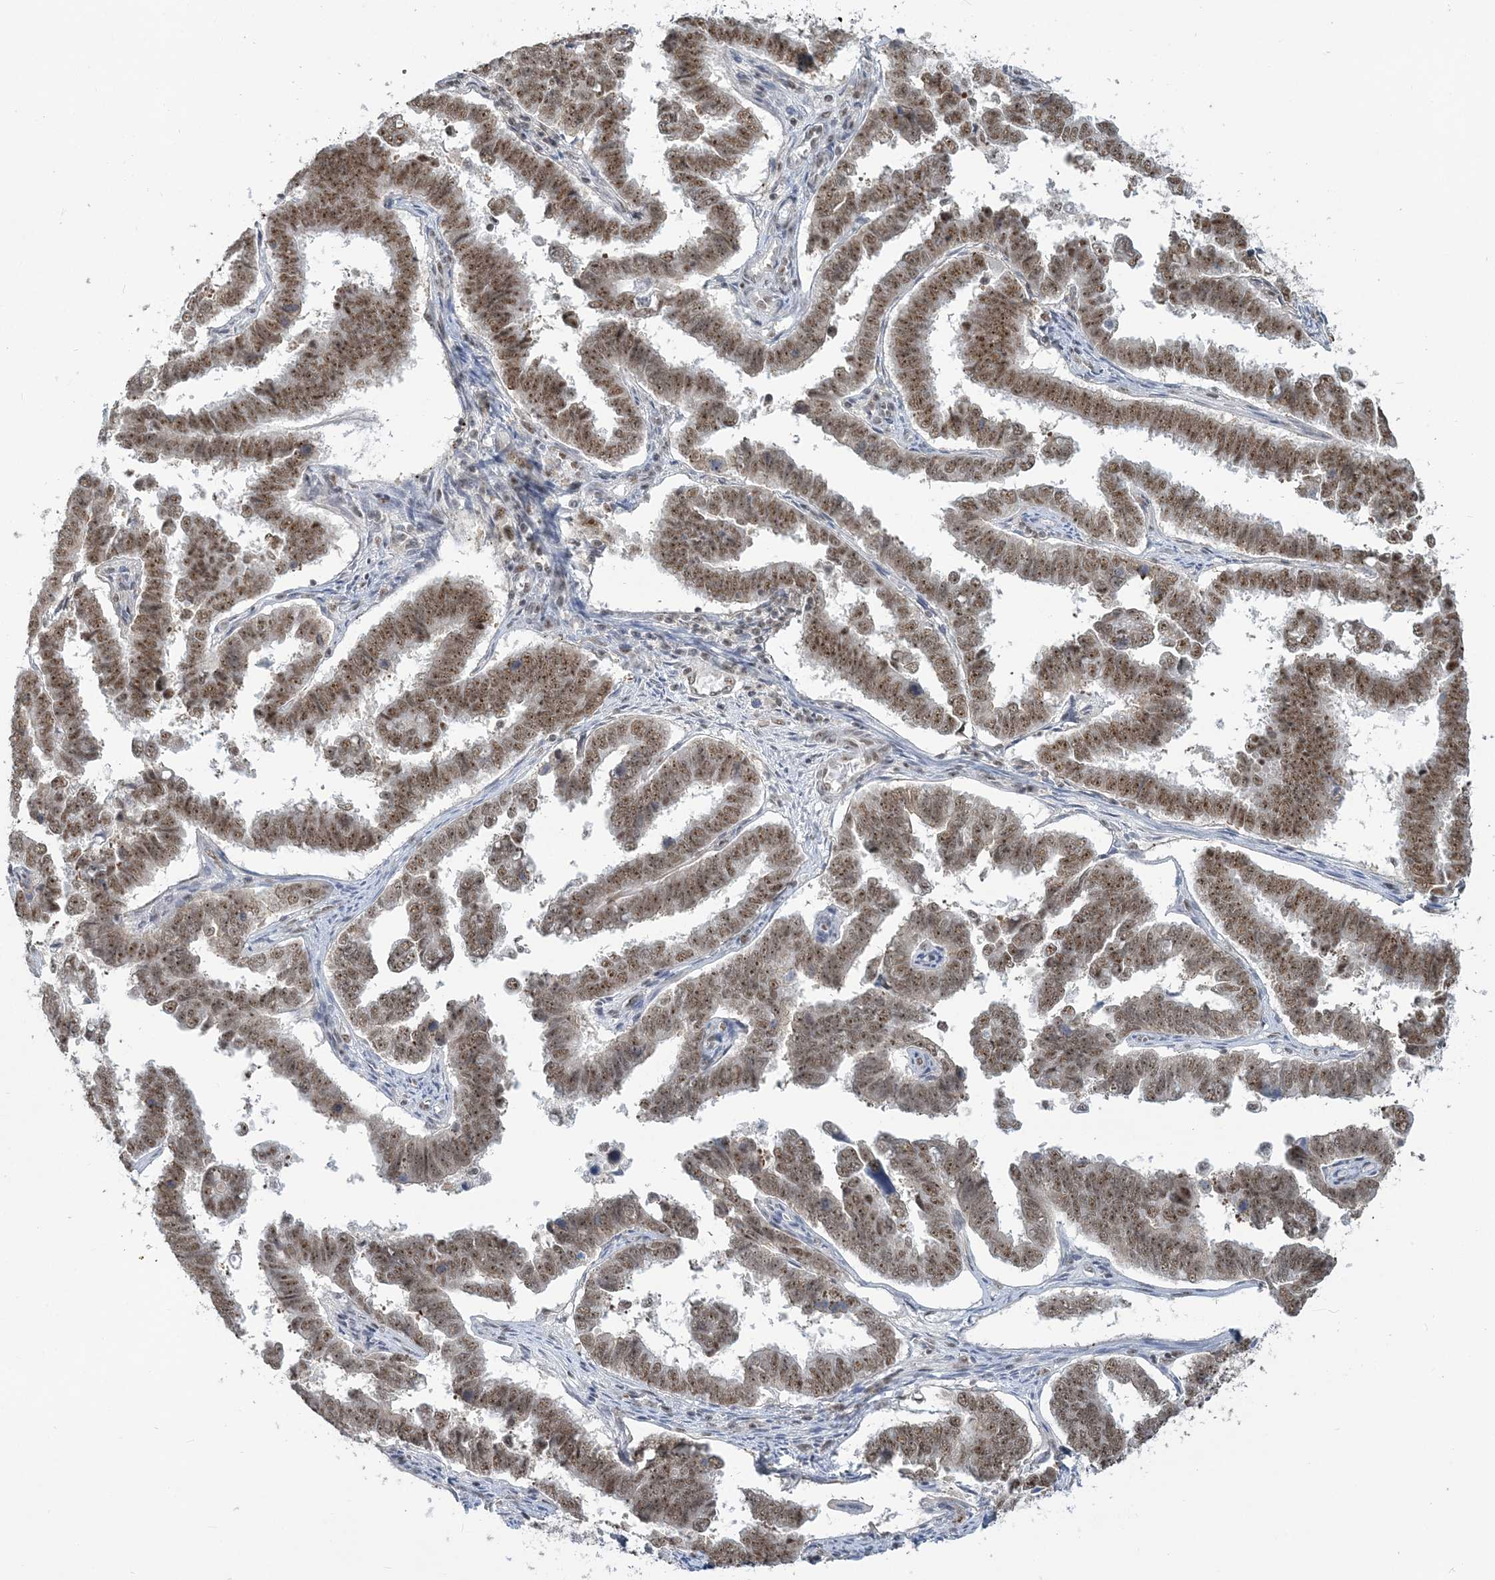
{"staining": {"intensity": "moderate", "quantity": ">75%", "location": "nuclear"}, "tissue": "endometrial cancer", "cell_type": "Tumor cells", "image_type": "cancer", "snomed": [{"axis": "morphology", "description": "Adenocarcinoma, NOS"}, {"axis": "topography", "description": "Endometrium"}], "caption": "Brown immunohistochemical staining in human endometrial cancer shows moderate nuclear positivity in about >75% of tumor cells.", "gene": "PLRG1", "patient": {"sex": "female", "age": 75}}